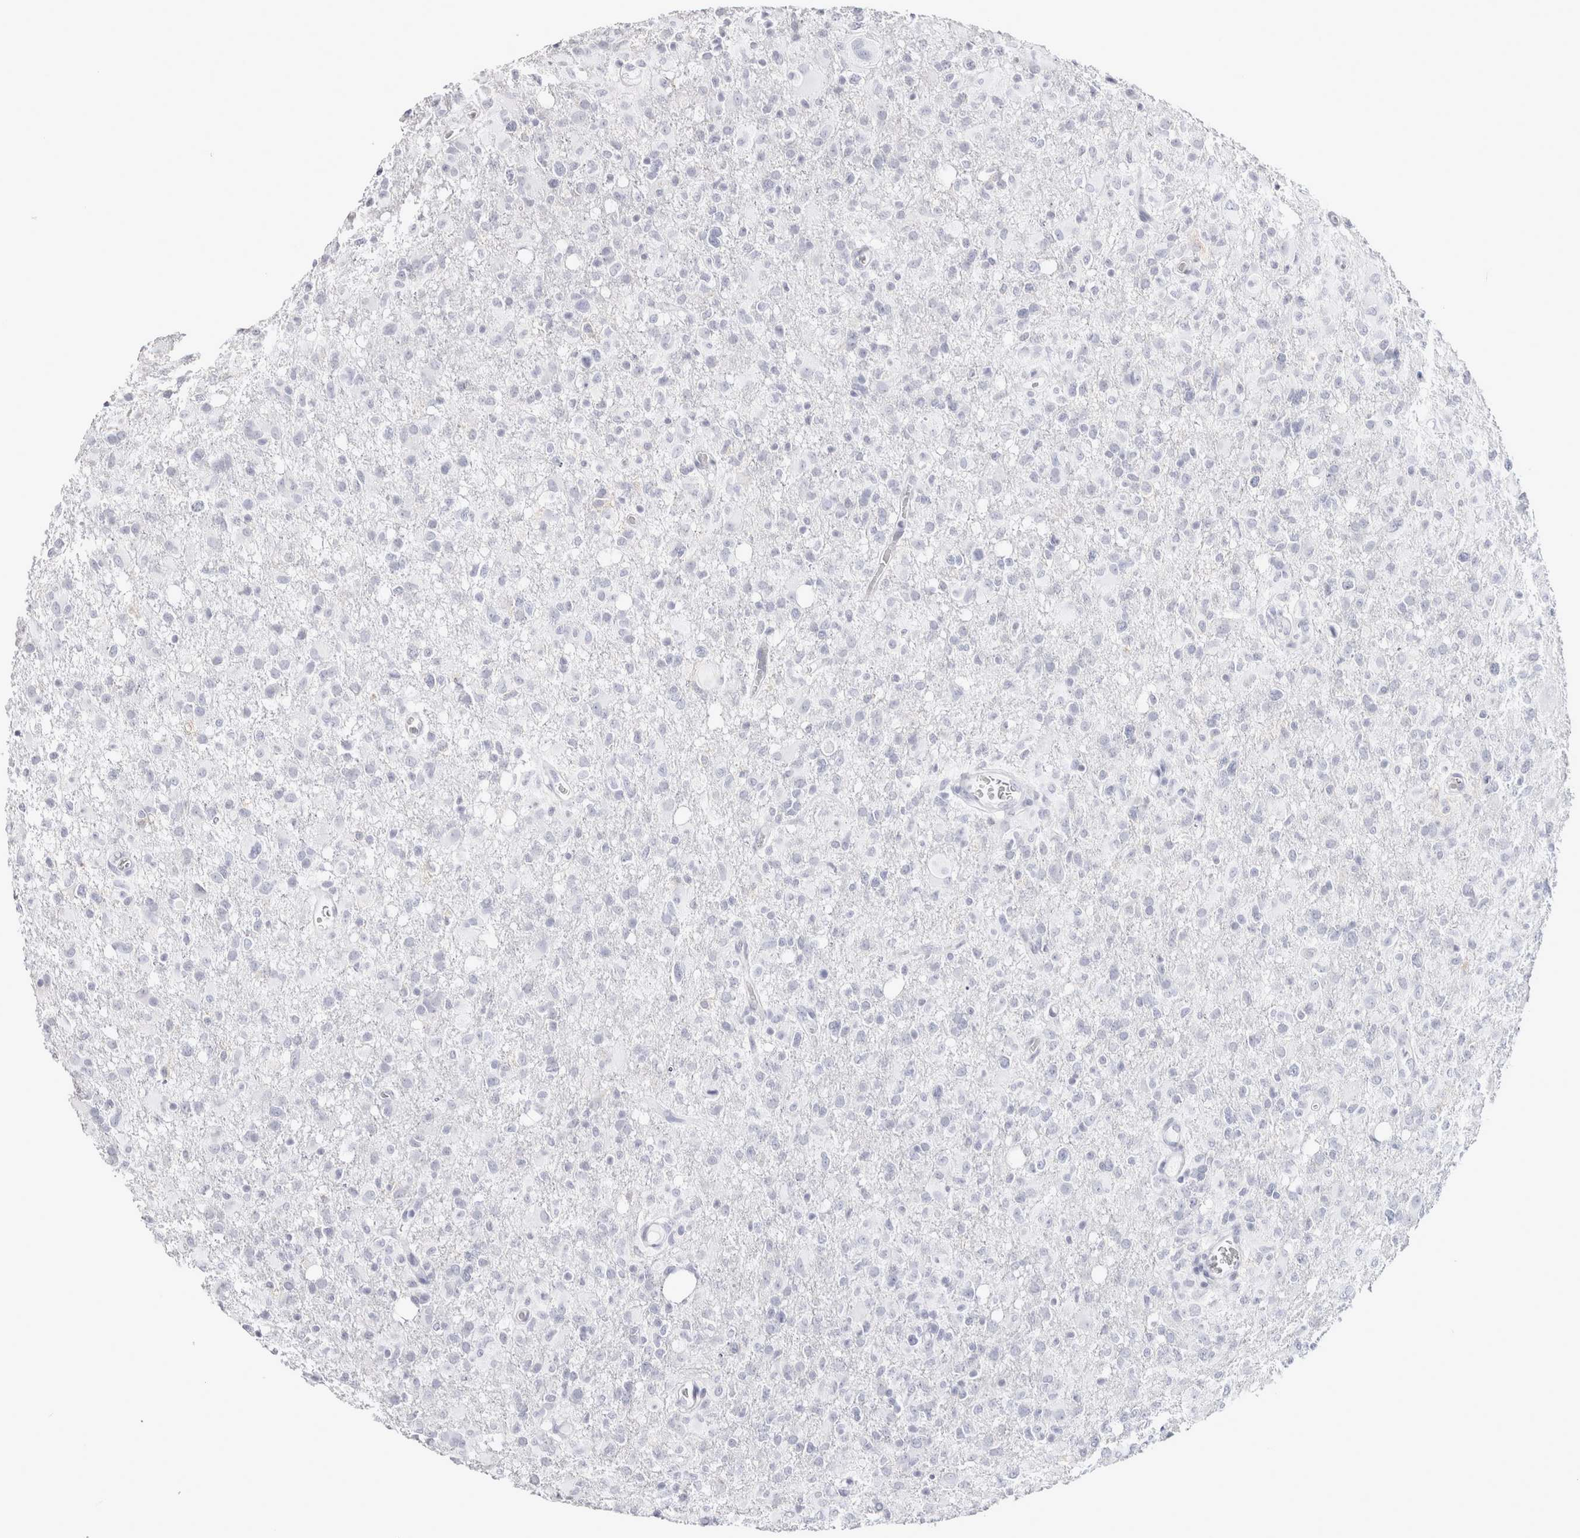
{"staining": {"intensity": "negative", "quantity": "none", "location": "none"}, "tissue": "glioma", "cell_type": "Tumor cells", "image_type": "cancer", "snomed": [{"axis": "morphology", "description": "Glioma, malignant, High grade"}, {"axis": "topography", "description": "Brain"}], "caption": "The photomicrograph reveals no staining of tumor cells in glioma.", "gene": "GARIN1A", "patient": {"sex": "female", "age": 57}}